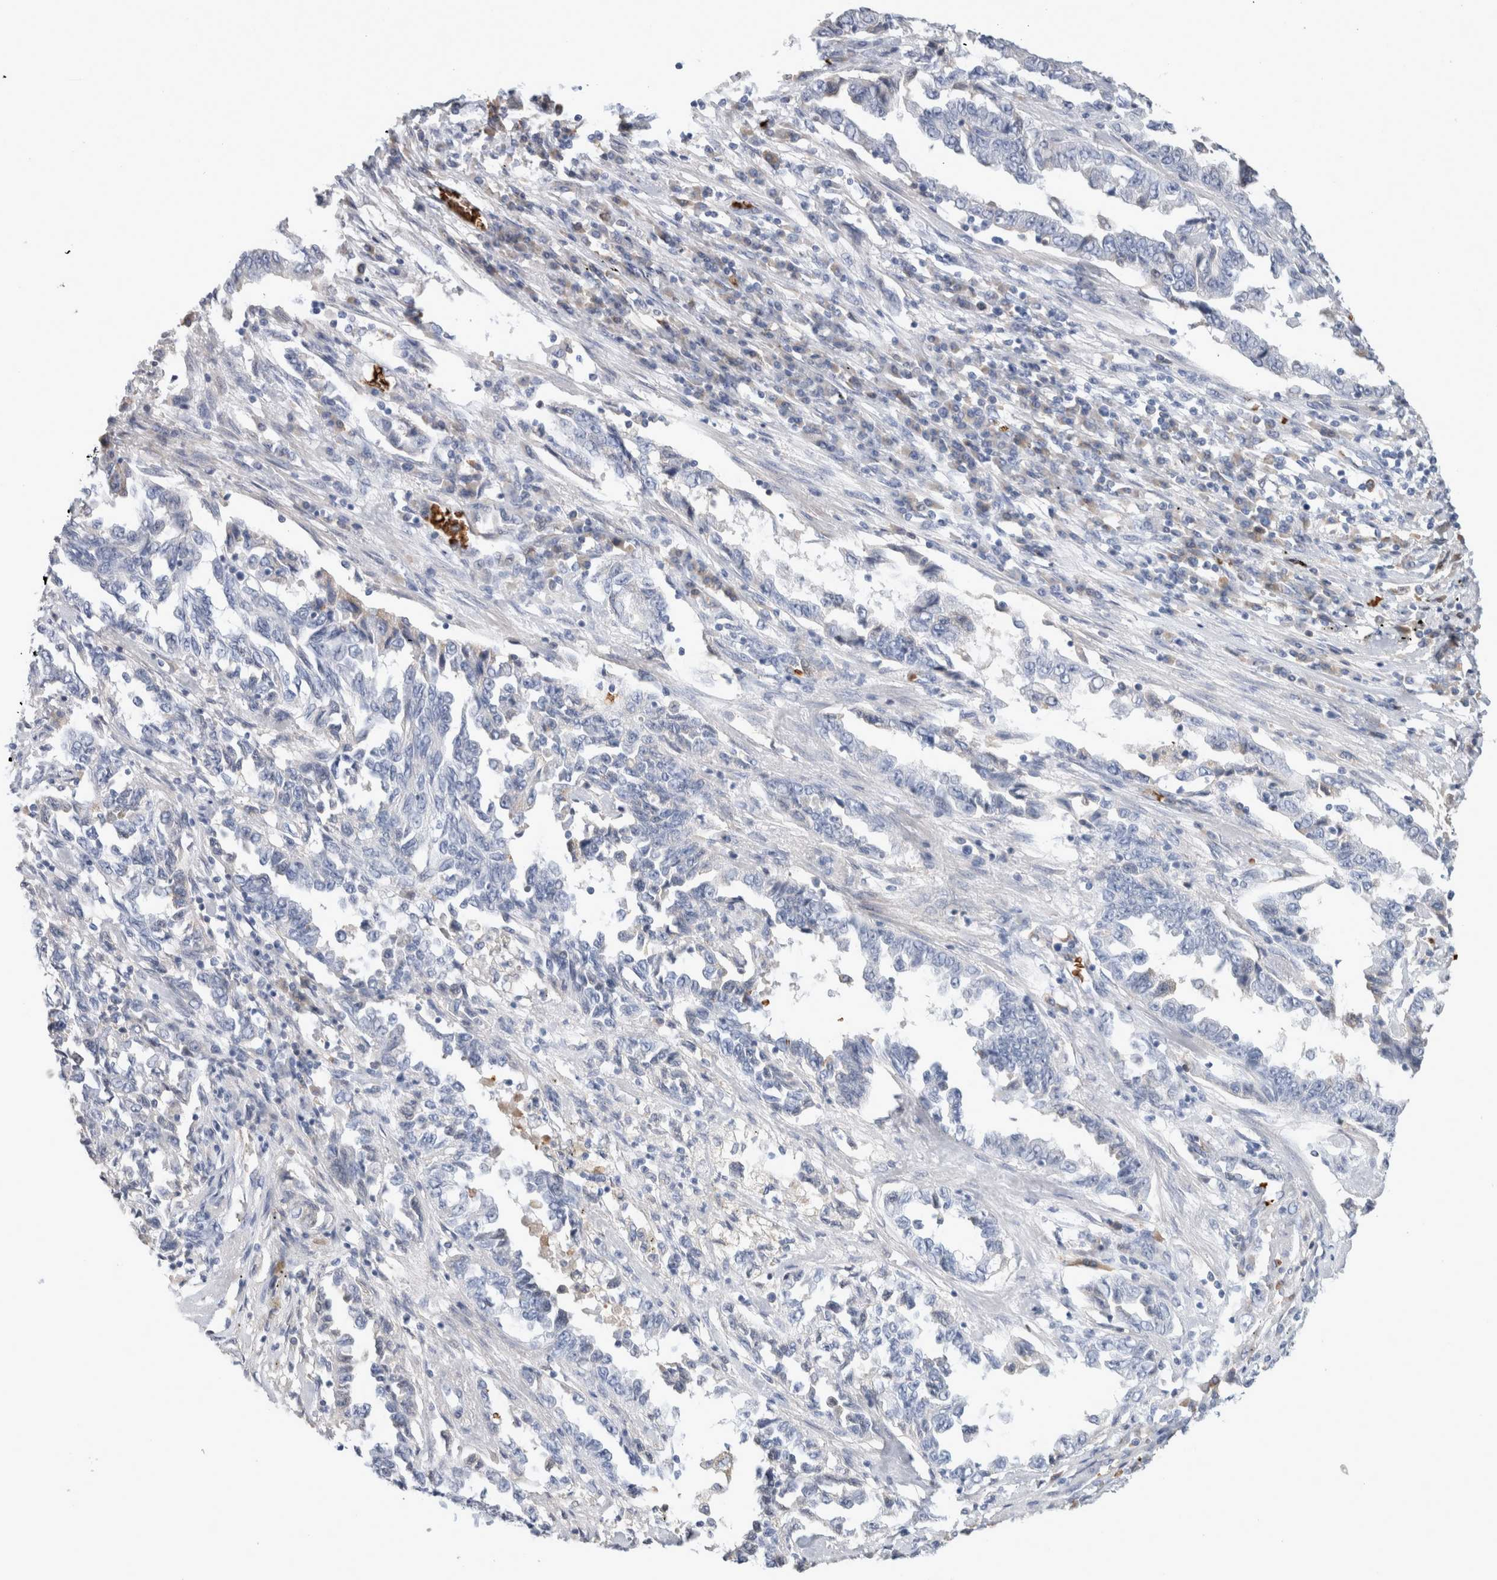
{"staining": {"intensity": "negative", "quantity": "none", "location": "none"}, "tissue": "lung cancer", "cell_type": "Tumor cells", "image_type": "cancer", "snomed": [{"axis": "morphology", "description": "Adenocarcinoma, NOS"}, {"axis": "topography", "description": "Lung"}], "caption": "Tumor cells are negative for brown protein staining in lung cancer.", "gene": "CA1", "patient": {"sex": "female", "age": 51}}